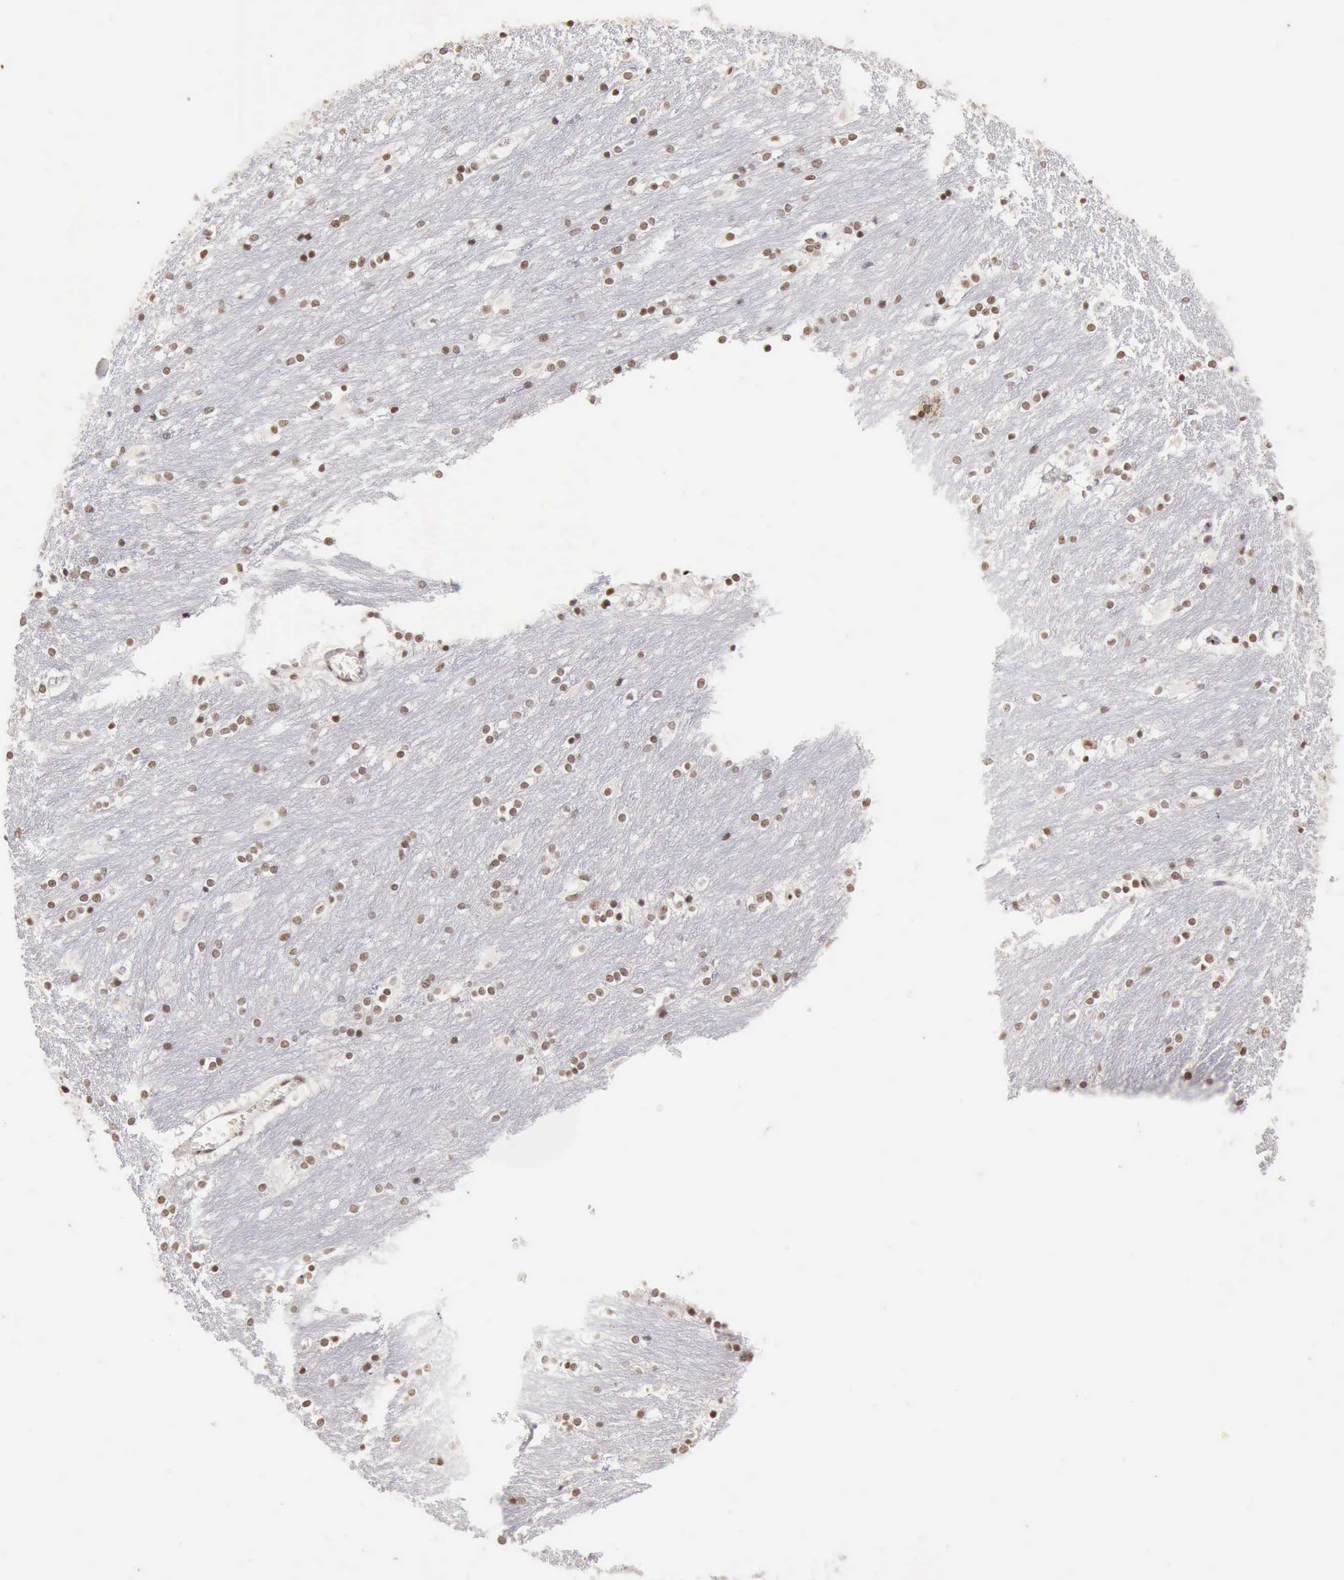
{"staining": {"intensity": "weak", "quantity": "25%-75%", "location": "nuclear"}, "tissue": "caudate", "cell_type": "Glial cells", "image_type": "normal", "snomed": [{"axis": "morphology", "description": "Normal tissue, NOS"}, {"axis": "topography", "description": "Lateral ventricle wall"}], "caption": "IHC of benign caudate reveals low levels of weak nuclear positivity in approximately 25%-75% of glial cells.", "gene": "TAF1", "patient": {"sex": "female", "age": 19}}